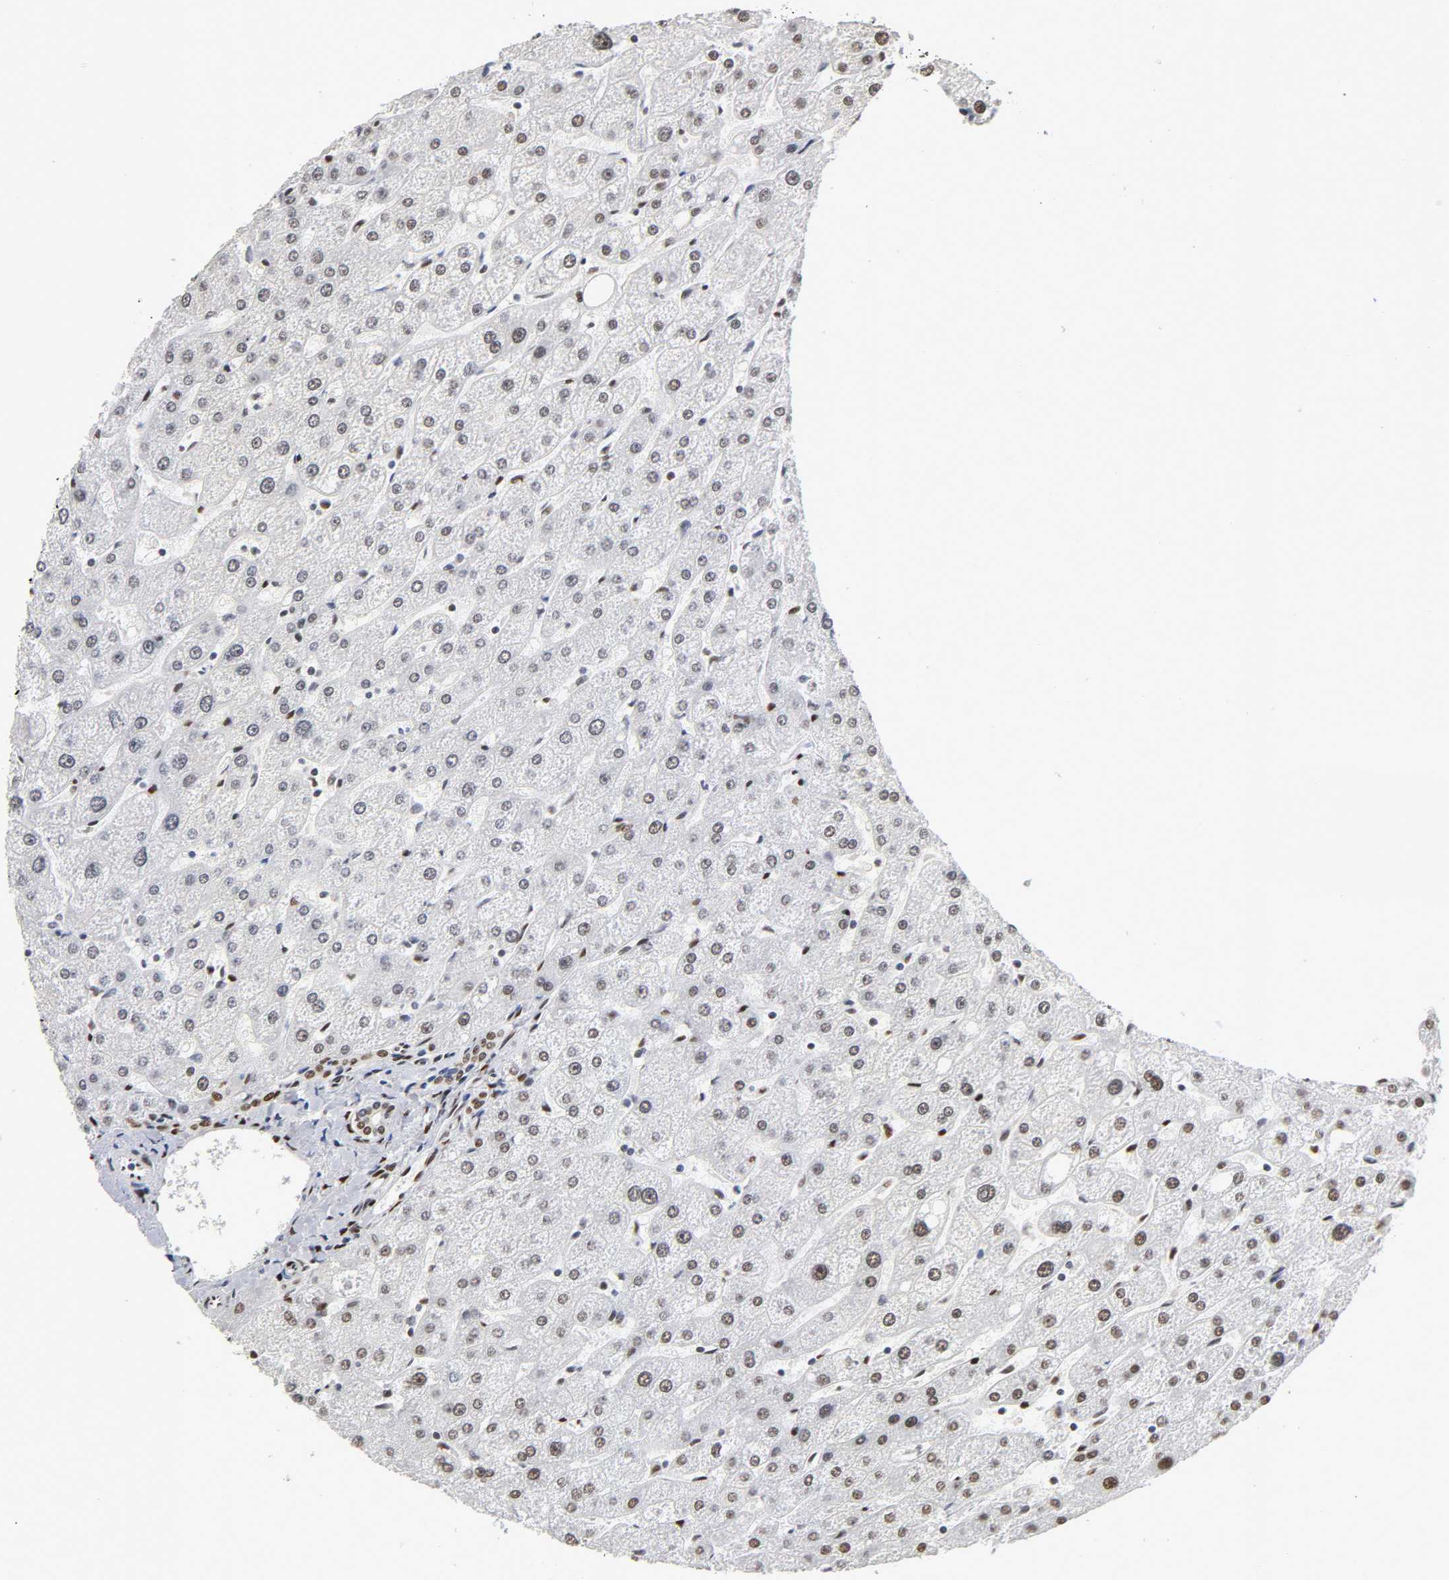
{"staining": {"intensity": "moderate", "quantity": "25%-75%", "location": "nuclear"}, "tissue": "liver", "cell_type": "Cholangiocytes", "image_type": "normal", "snomed": [{"axis": "morphology", "description": "Normal tissue, NOS"}, {"axis": "topography", "description": "Liver"}], "caption": "Protein staining by IHC displays moderate nuclear staining in about 25%-75% of cholangiocytes in normal liver. (DAB (3,3'-diaminobenzidine) IHC with brightfield microscopy, high magnification).", "gene": "NR3C1", "patient": {"sex": "male", "age": 67}}